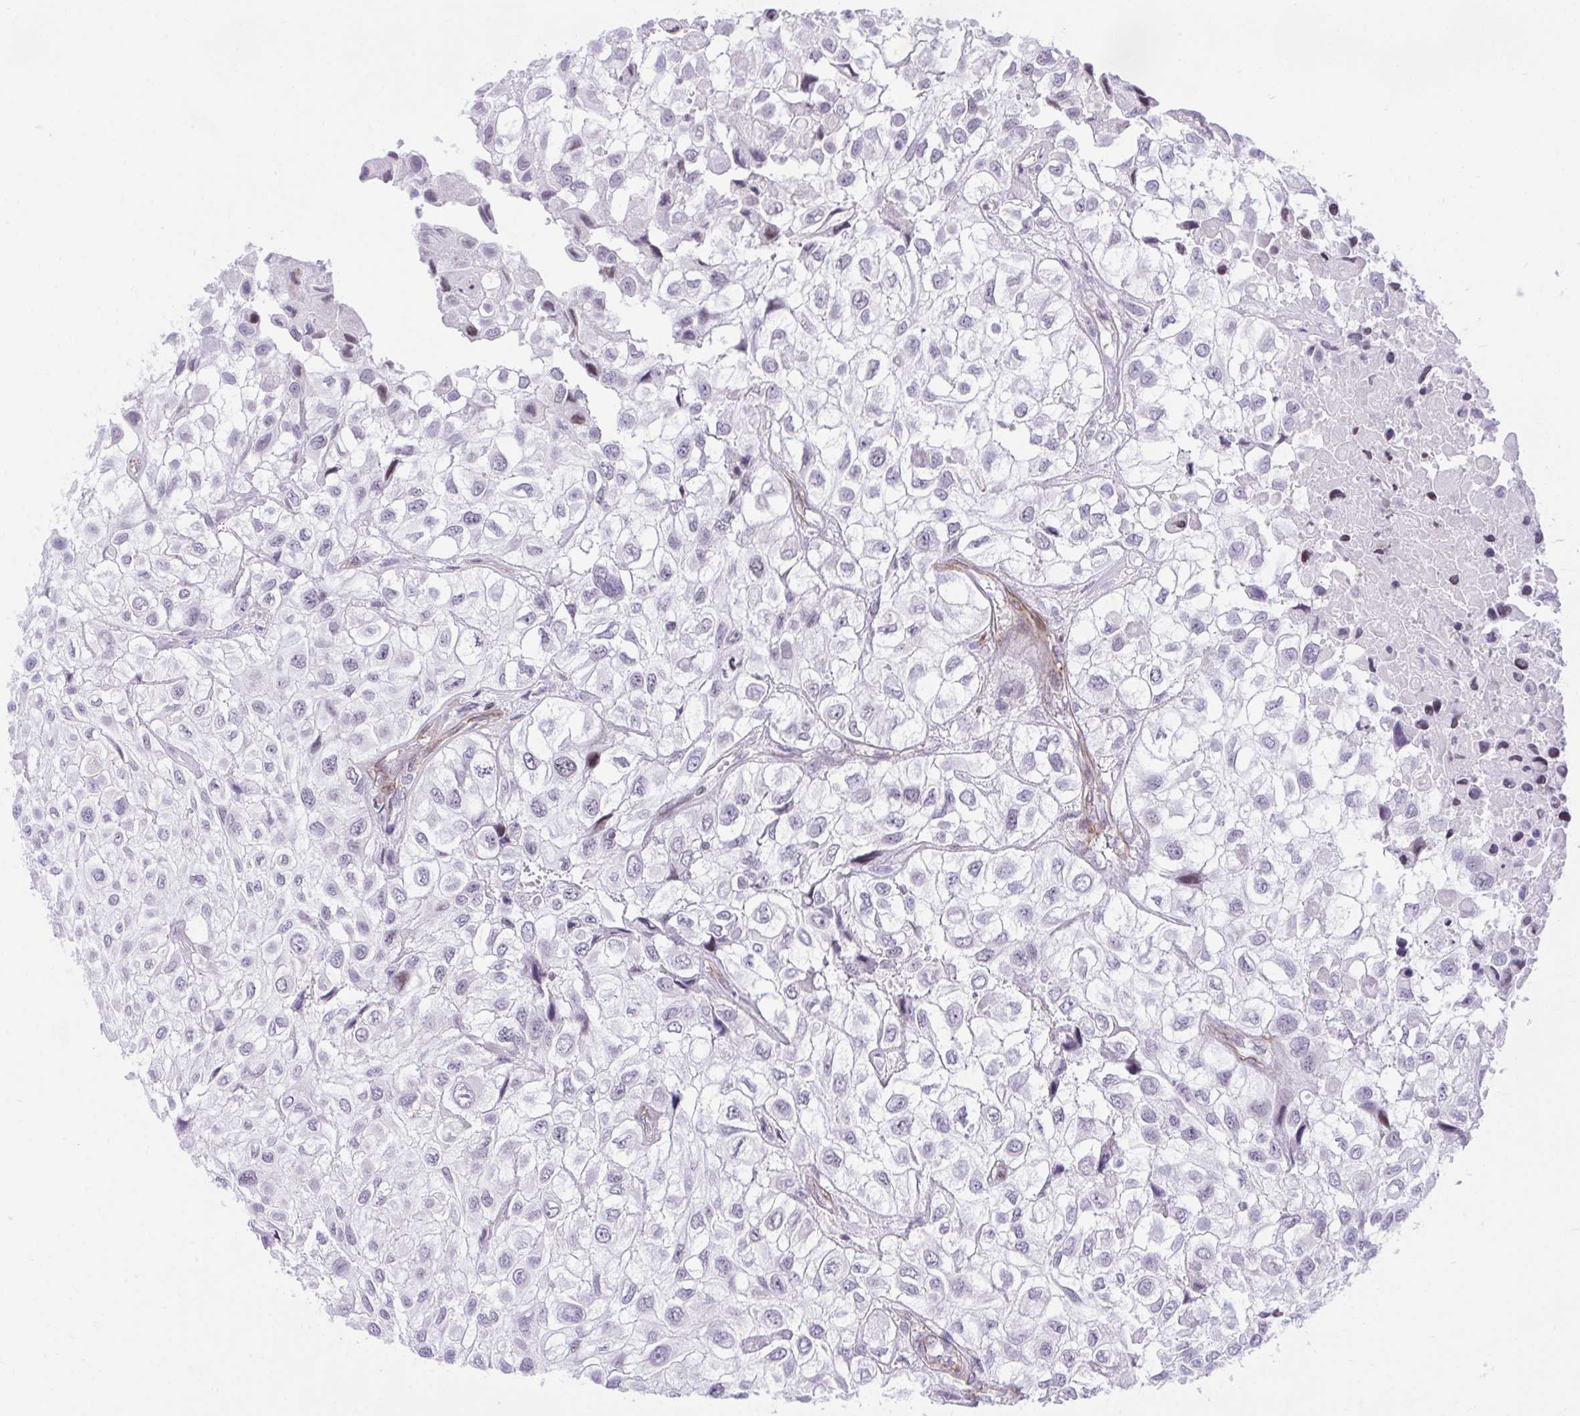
{"staining": {"intensity": "weak", "quantity": "<25%", "location": "nuclear"}, "tissue": "urothelial cancer", "cell_type": "Tumor cells", "image_type": "cancer", "snomed": [{"axis": "morphology", "description": "Urothelial carcinoma, High grade"}, {"axis": "topography", "description": "Urinary bladder"}], "caption": "Protein analysis of high-grade urothelial carcinoma demonstrates no significant expression in tumor cells.", "gene": "KCNN4", "patient": {"sex": "male", "age": 56}}